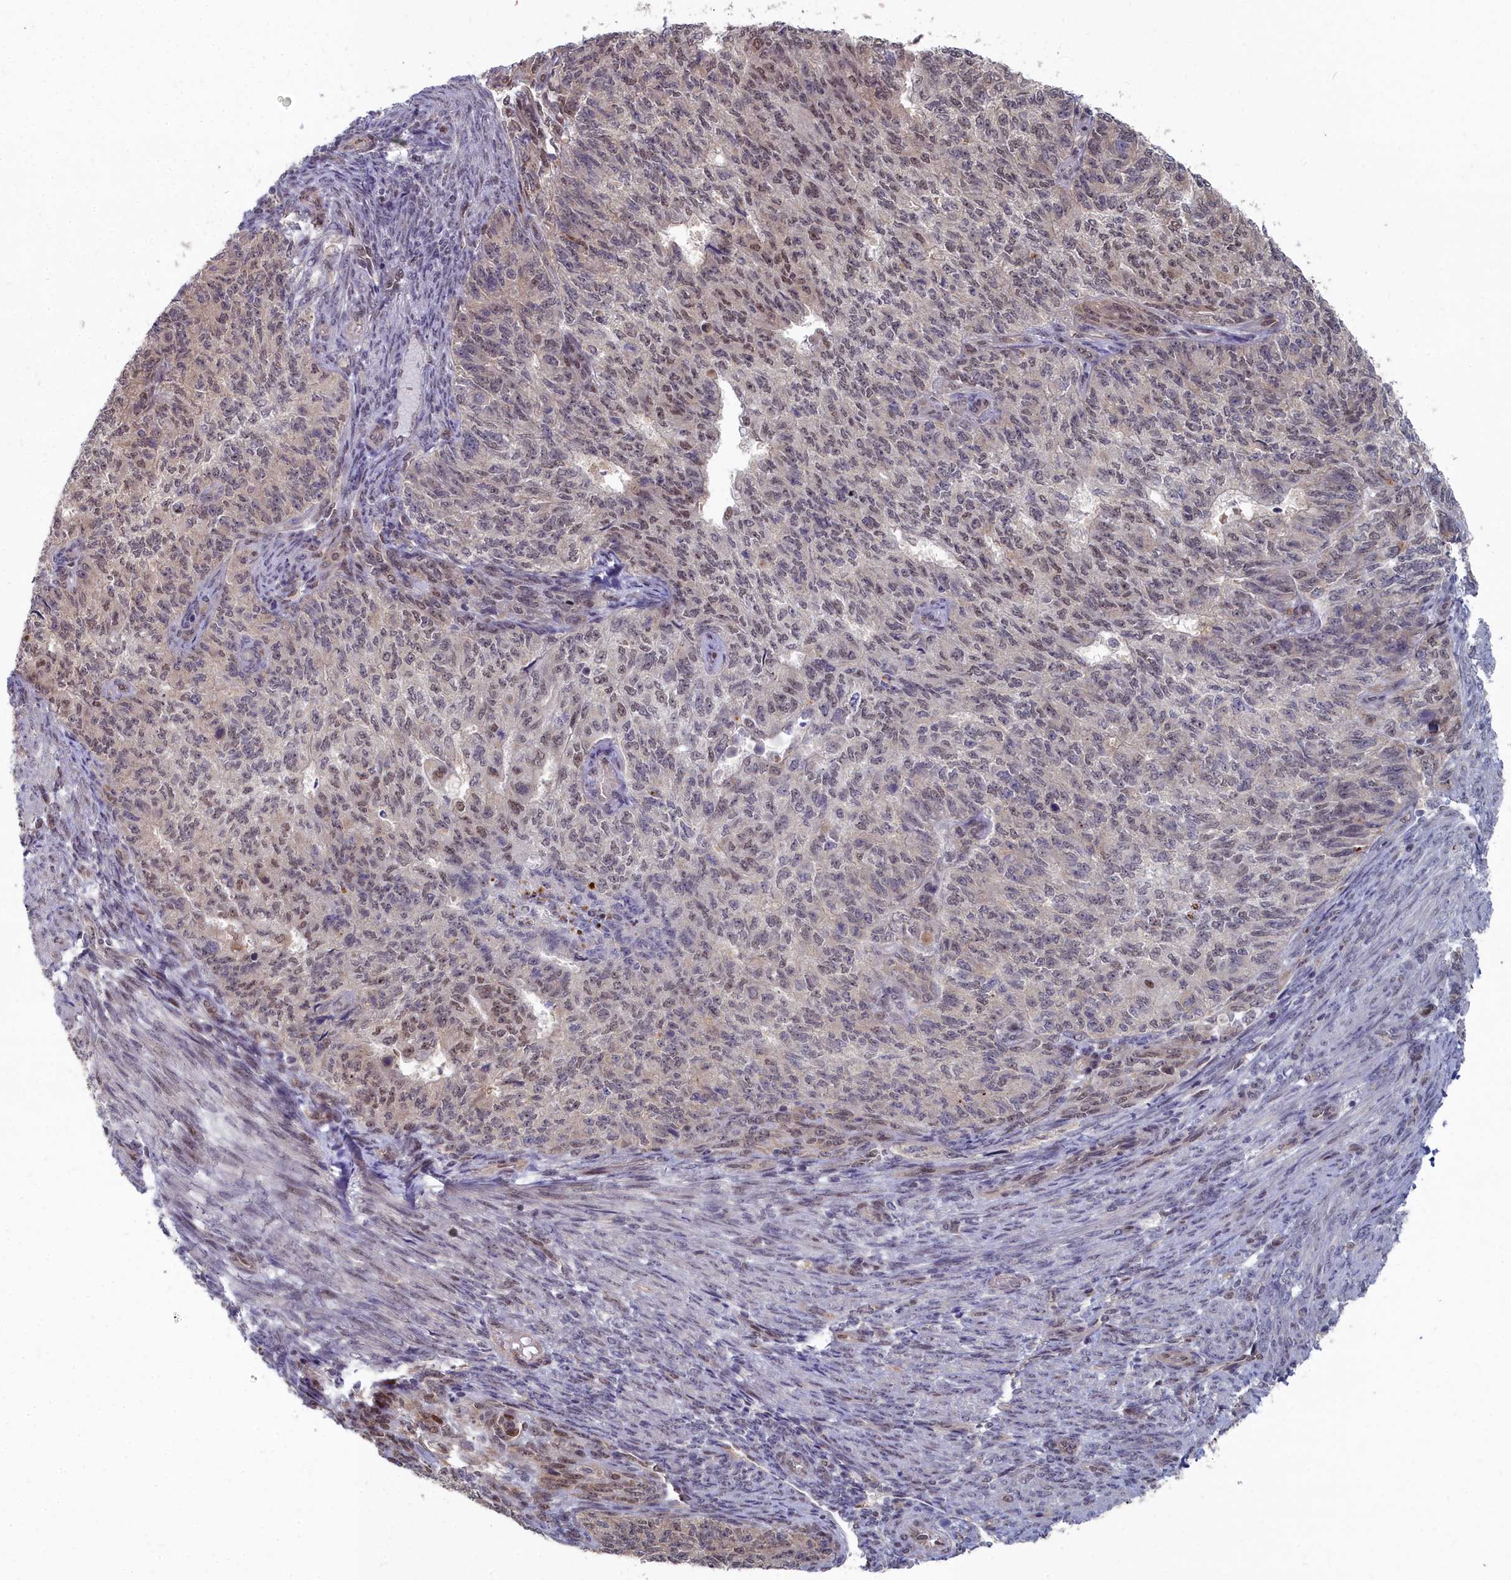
{"staining": {"intensity": "weak", "quantity": "25%-75%", "location": "nuclear"}, "tissue": "endometrial cancer", "cell_type": "Tumor cells", "image_type": "cancer", "snomed": [{"axis": "morphology", "description": "Adenocarcinoma, NOS"}, {"axis": "topography", "description": "Endometrium"}], "caption": "Adenocarcinoma (endometrial) tissue demonstrates weak nuclear expression in approximately 25%-75% of tumor cells, visualized by immunohistochemistry.", "gene": "RPS27A", "patient": {"sex": "female", "age": 32}}